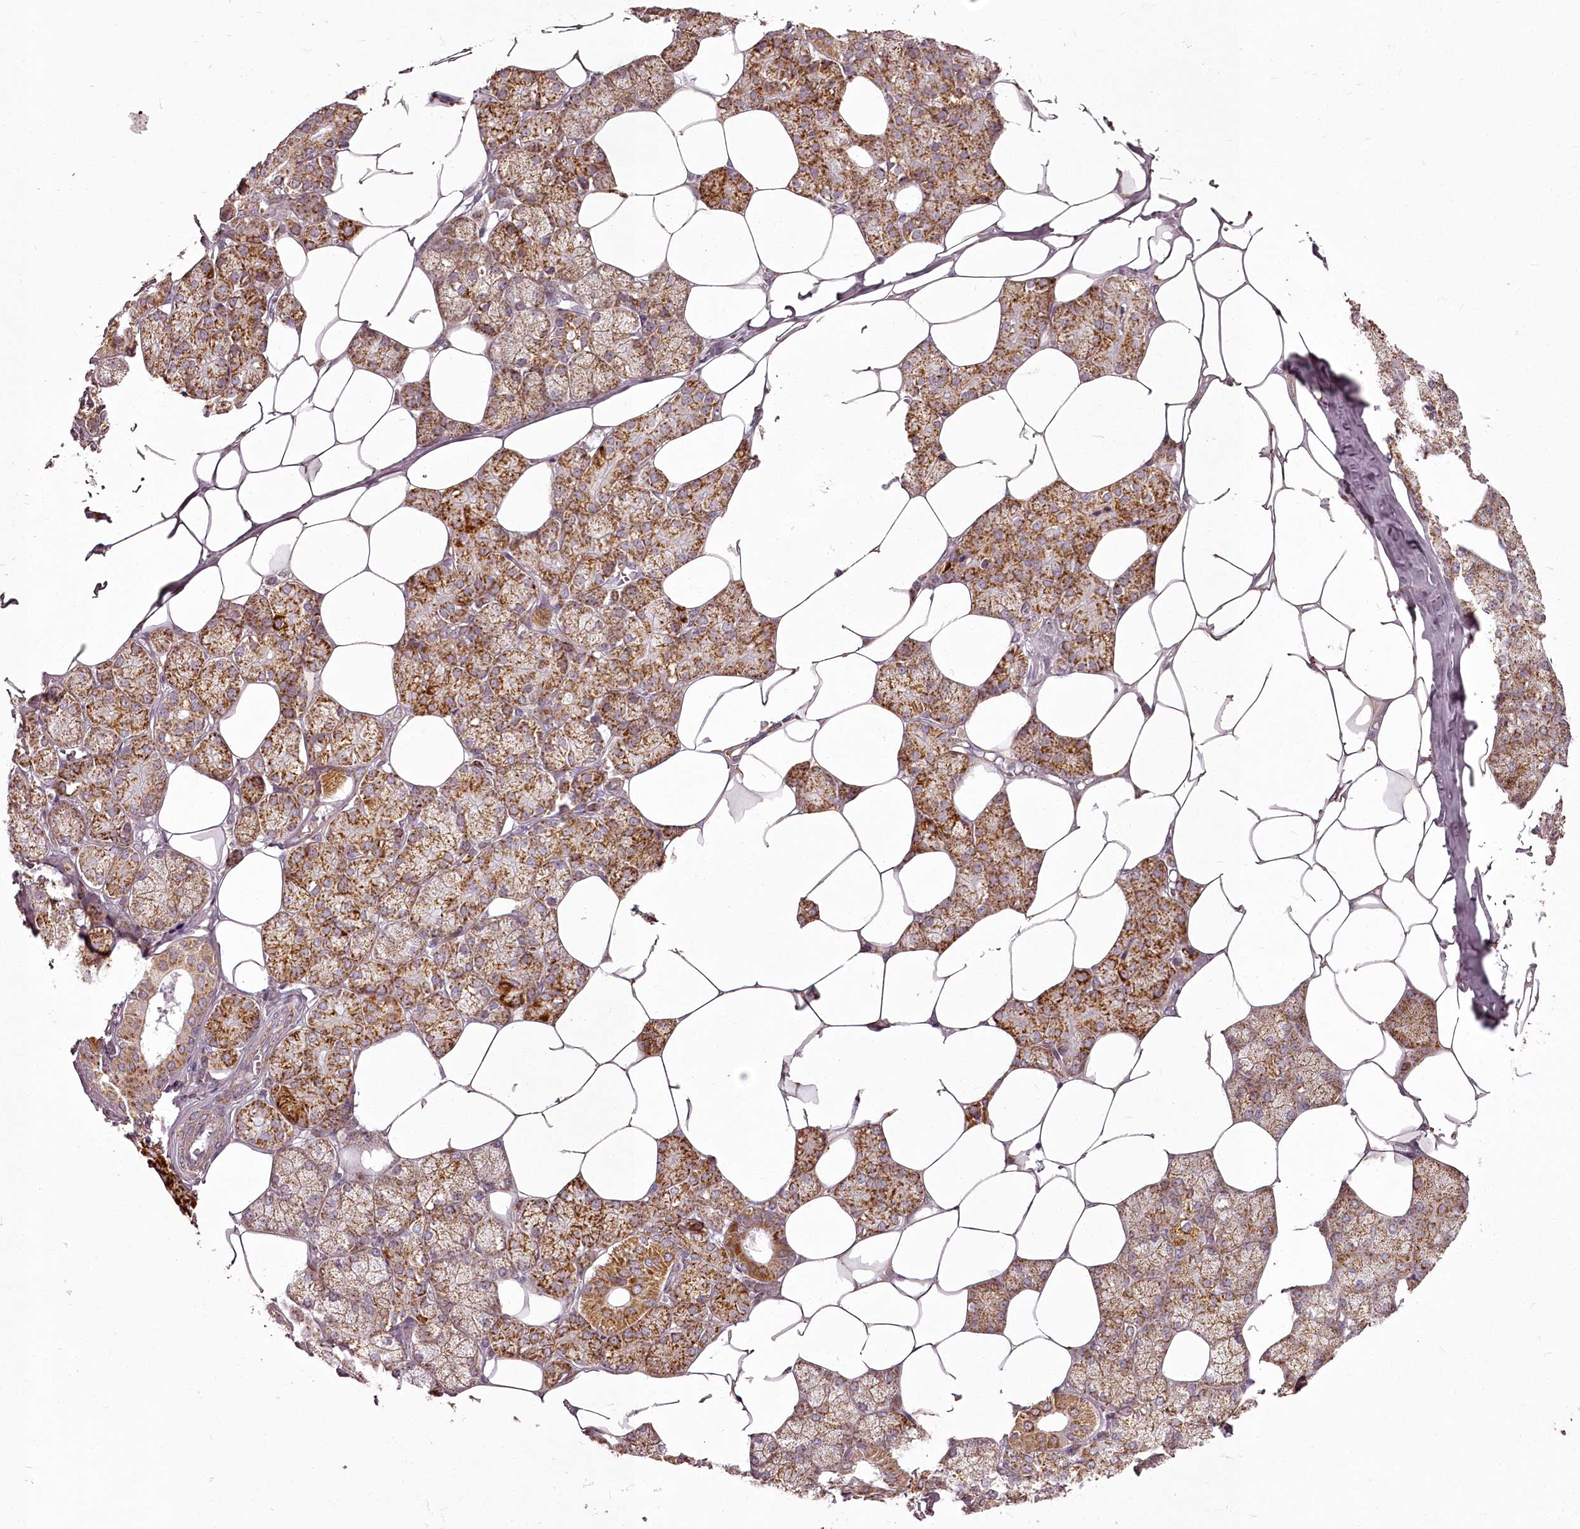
{"staining": {"intensity": "moderate", "quantity": ">75%", "location": "cytoplasmic/membranous"}, "tissue": "salivary gland", "cell_type": "Glandular cells", "image_type": "normal", "snomed": [{"axis": "morphology", "description": "Normal tissue, NOS"}, {"axis": "topography", "description": "Salivary gland"}], "caption": "Moderate cytoplasmic/membranous protein expression is seen in approximately >75% of glandular cells in salivary gland.", "gene": "CHCHD2", "patient": {"sex": "male", "age": 62}}